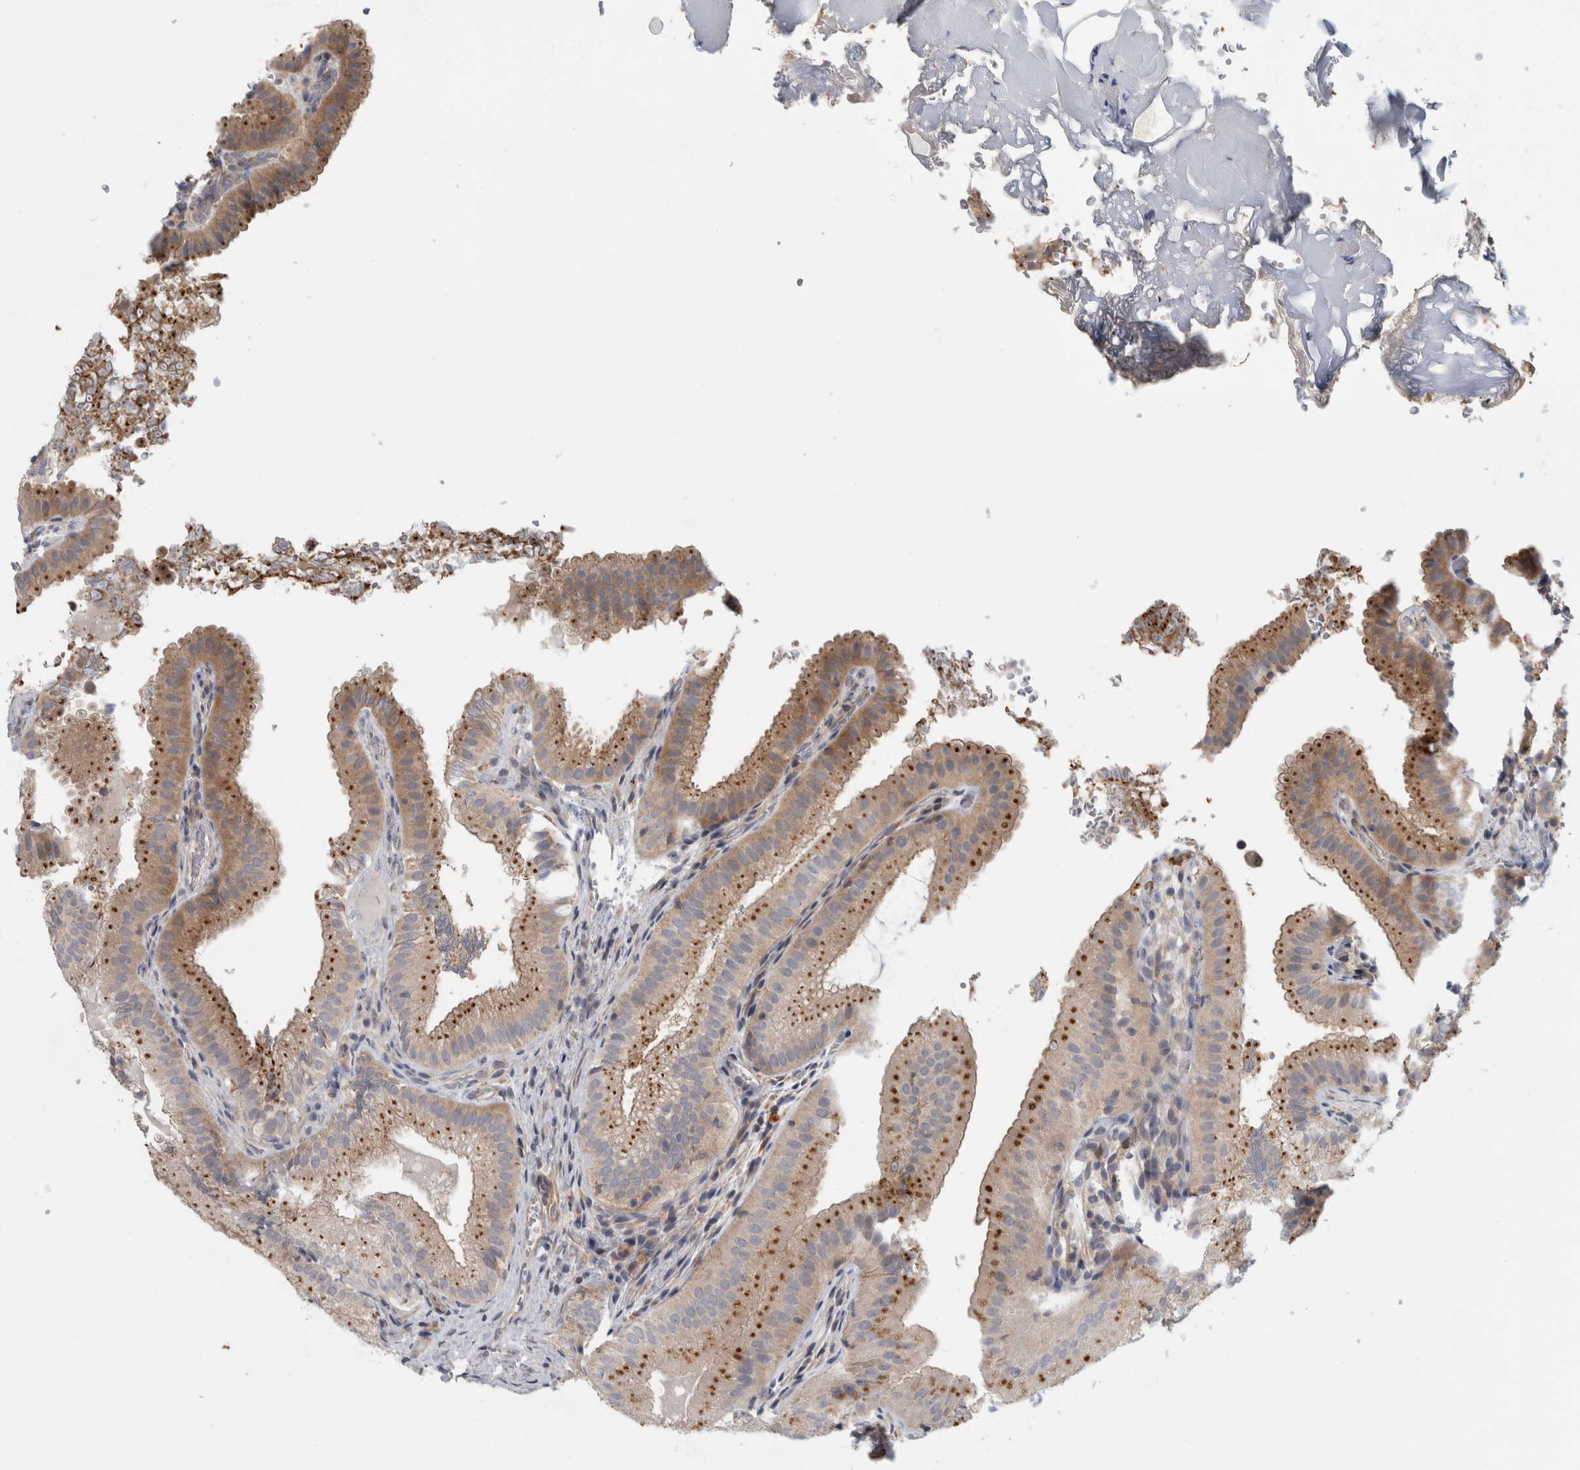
{"staining": {"intensity": "moderate", "quantity": ">75%", "location": "cytoplasmic/membranous"}, "tissue": "gallbladder", "cell_type": "Glandular cells", "image_type": "normal", "snomed": [{"axis": "morphology", "description": "Normal tissue, NOS"}, {"axis": "topography", "description": "Gallbladder"}], "caption": "Gallbladder stained with DAB (3,3'-diaminobenzidine) immunohistochemistry (IHC) exhibits medium levels of moderate cytoplasmic/membranous expression in about >75% of glandular cells.", "gene": "ZNF804B", "patient": {"sex": "female", "age": 30}}